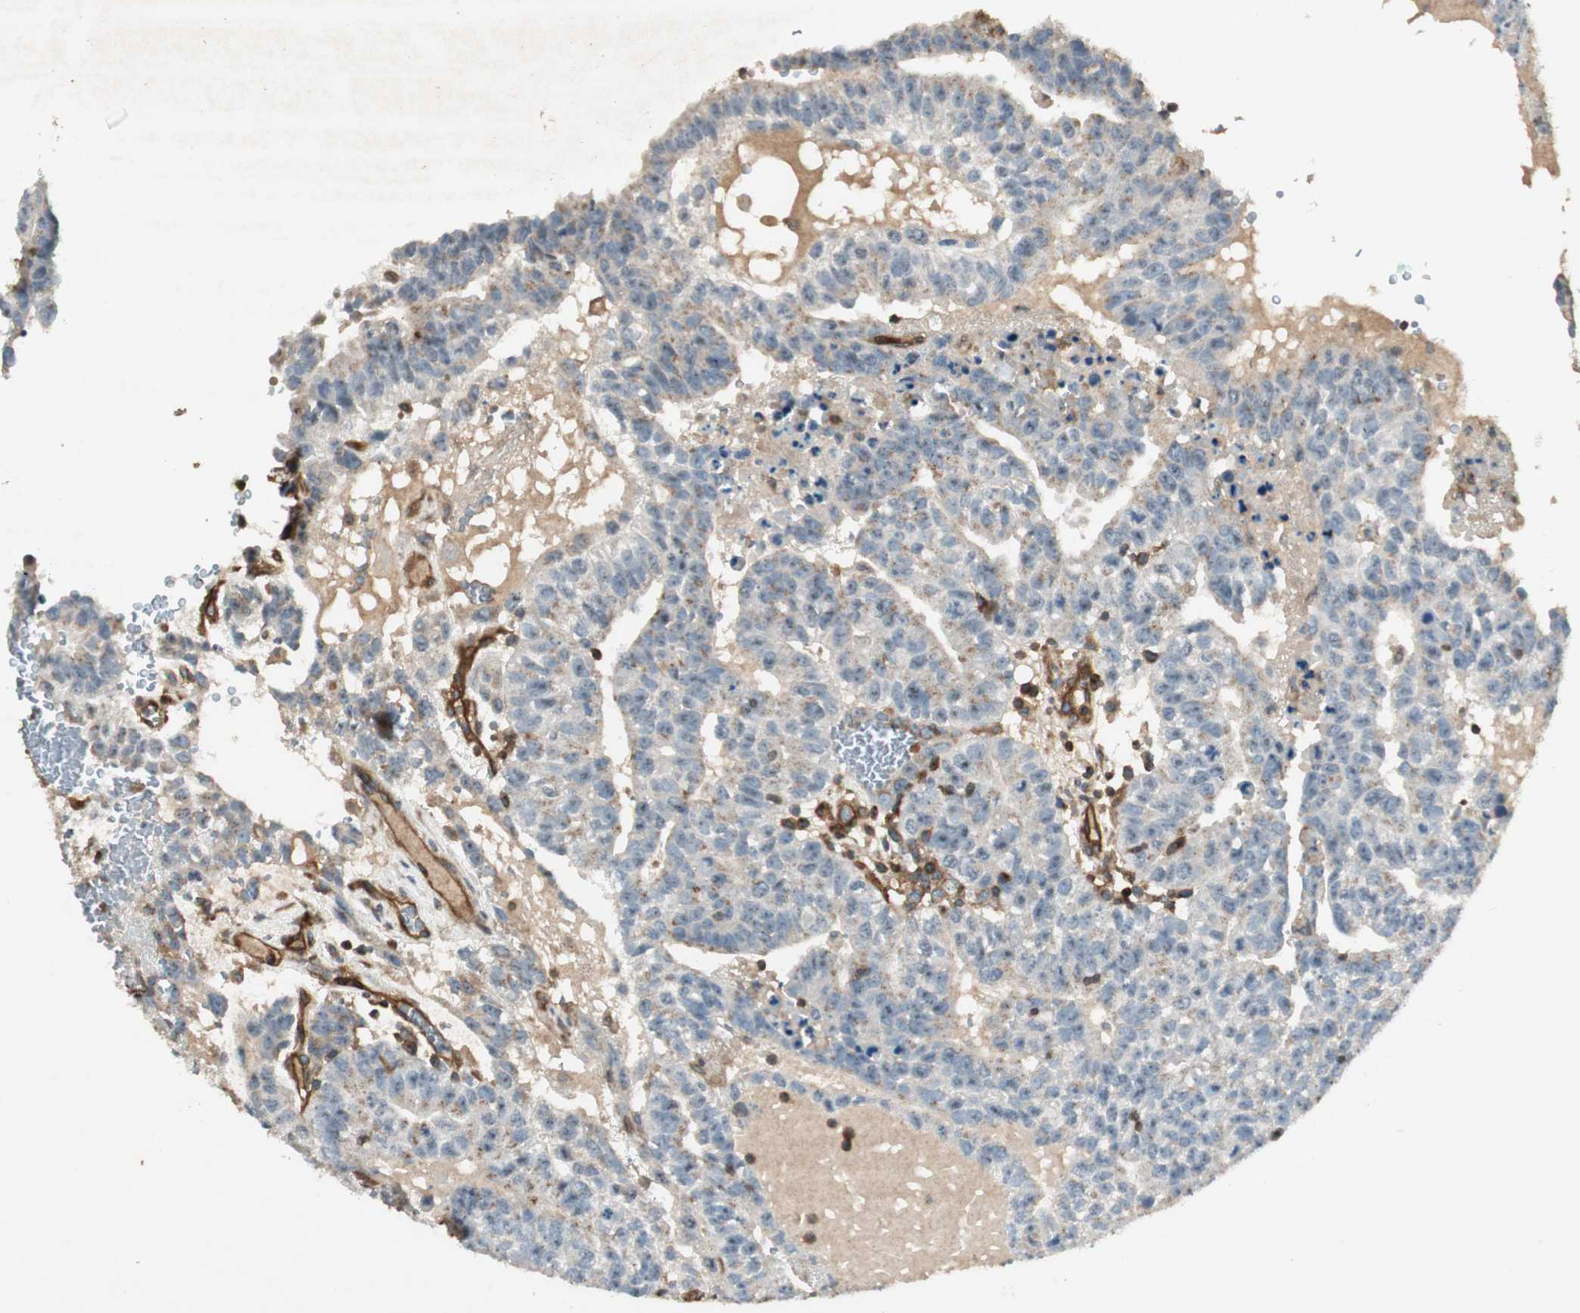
{"staining": {"intensity": "weak", "quantity": "25%-75%", "location": "cytoplasmic/membranous"}, "tissue": "testis cancer", "cell_type": "Tumor cells", "image_type": "cancer", "snomed": [{"axis": "morphology", "description": "Seminoma, NOS"}, {"axis": "morphology", "description": "Carcinoma, Embryonal, NOS"}, {"axis": "topography", "description": "Testis"}], "caption": "About 25%-75% of tumor cells in testis cancer exhibit weak cytoplasmic/membranous protein staining as visualized by brown immunohistochemical staining.", "gene": "BTN3A3", "patient": {"sex": "male", "age": 52}}